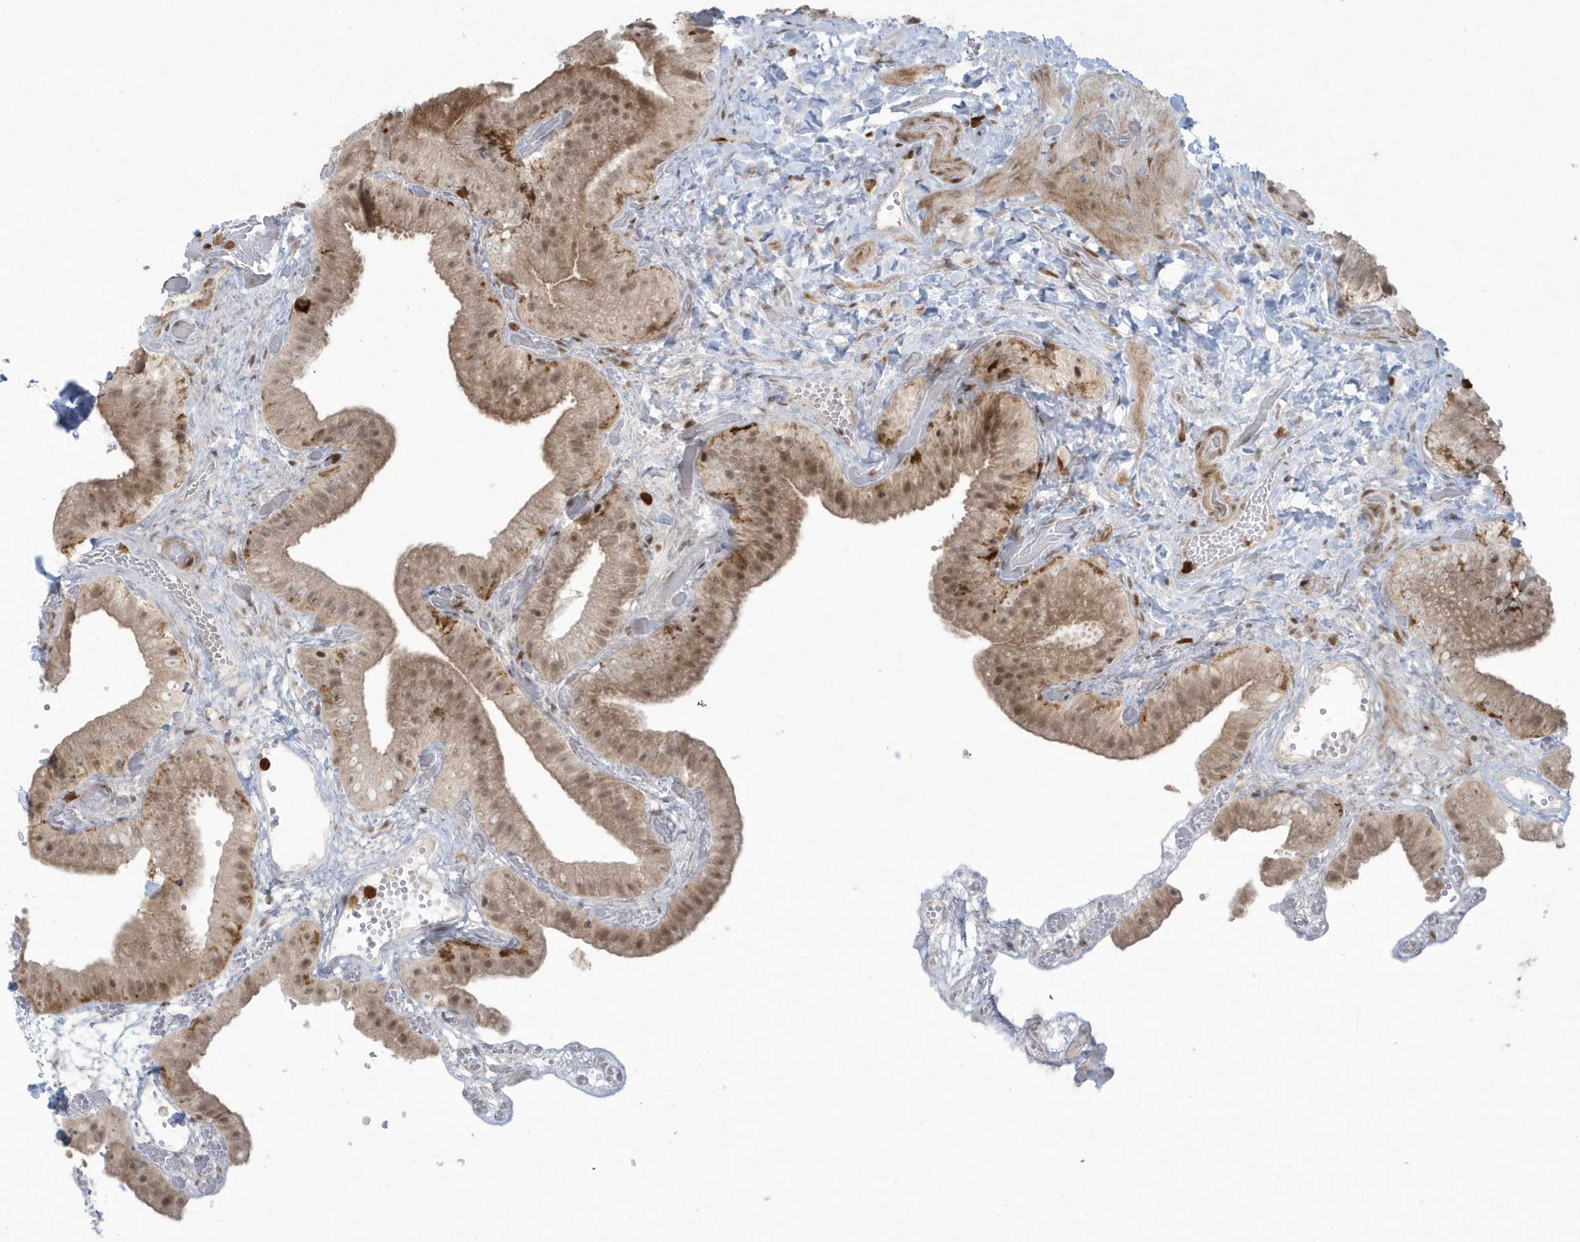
{"staining": {"intensity": "moderate", "quantity": ">75%", "location": "cytoplasmic/membranous,nuclear"}, "tissue": "gallbladder", "cell_type": "Glandular cells", "image_type": "normal", "snomed": [{"axis": "morphology", "description": "Normal tissue, NOS"}, {"axis": "topography", "description": "Gallbladder"}], "caption": "The image exhibits staining of normal gallbladder, revealing moderate cytoplasmic/membranous,nuclear protein staining (brown color) within glandular cells.", "gene": "C1orf52", "patient": {"sex": "female", "age": 64}}